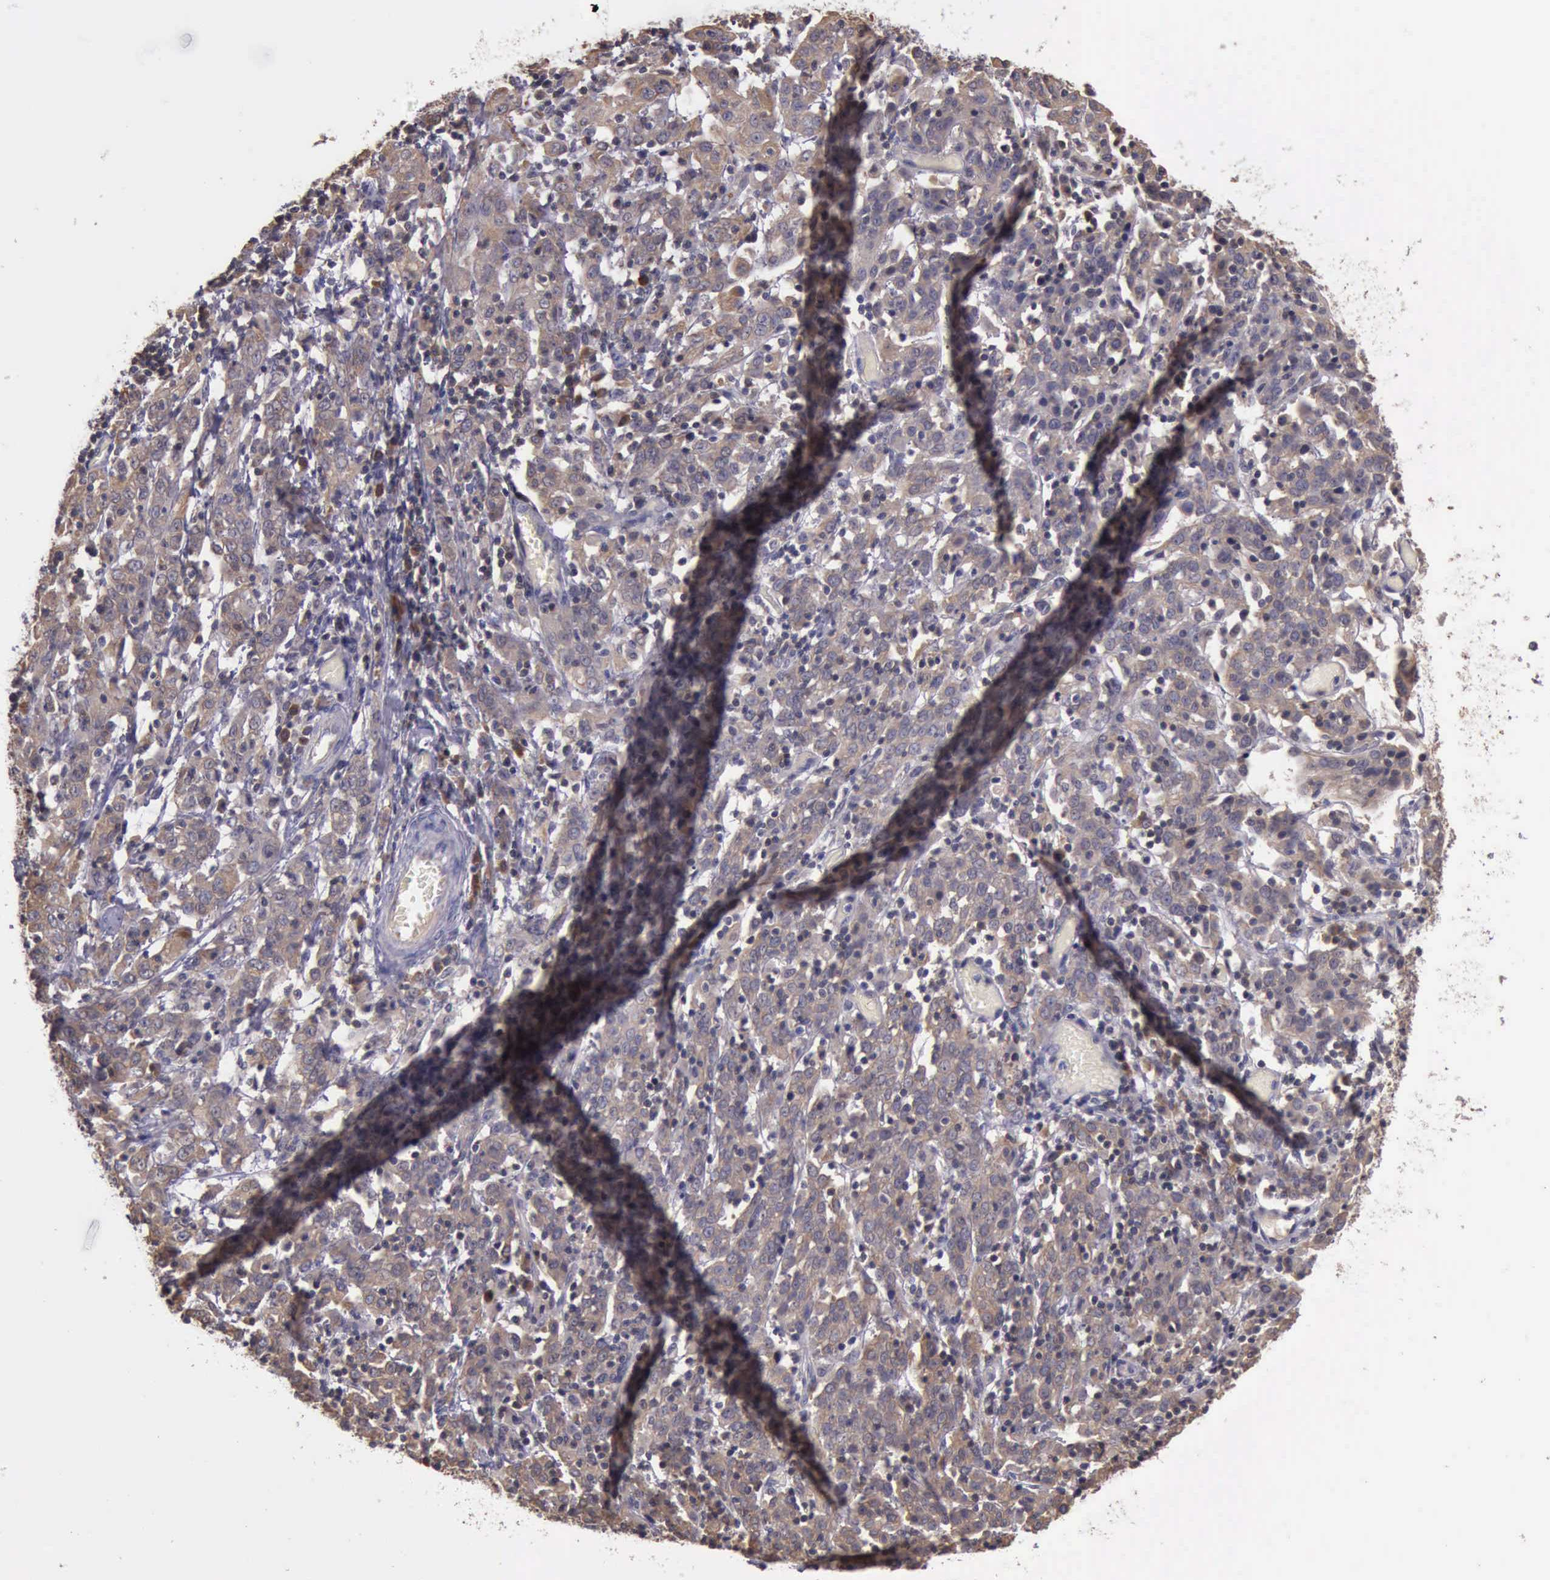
{"staining": {"intensity": "negative", "quantity": "none", "location": "none"}, "tissue": "cervical cancer", "cell_type": "Tumor cells", "image_type": "cancer", "snomed": [{"axis": "morphology", "description": "Normal tissue, NOS"}, {"axis": "morphology", "description": "Squamous cell carcinoma, NOS"}, {"axis": "topography", "description": "Cervix"}], "caption": "This image is of cervical cancer stained with IHC to label a protein in brown with the nuclei are counter-stained blue. There is no positivity in tumor cells.", "gene": "RAB39B", "patient": {"sex": "female", "age": 67}}